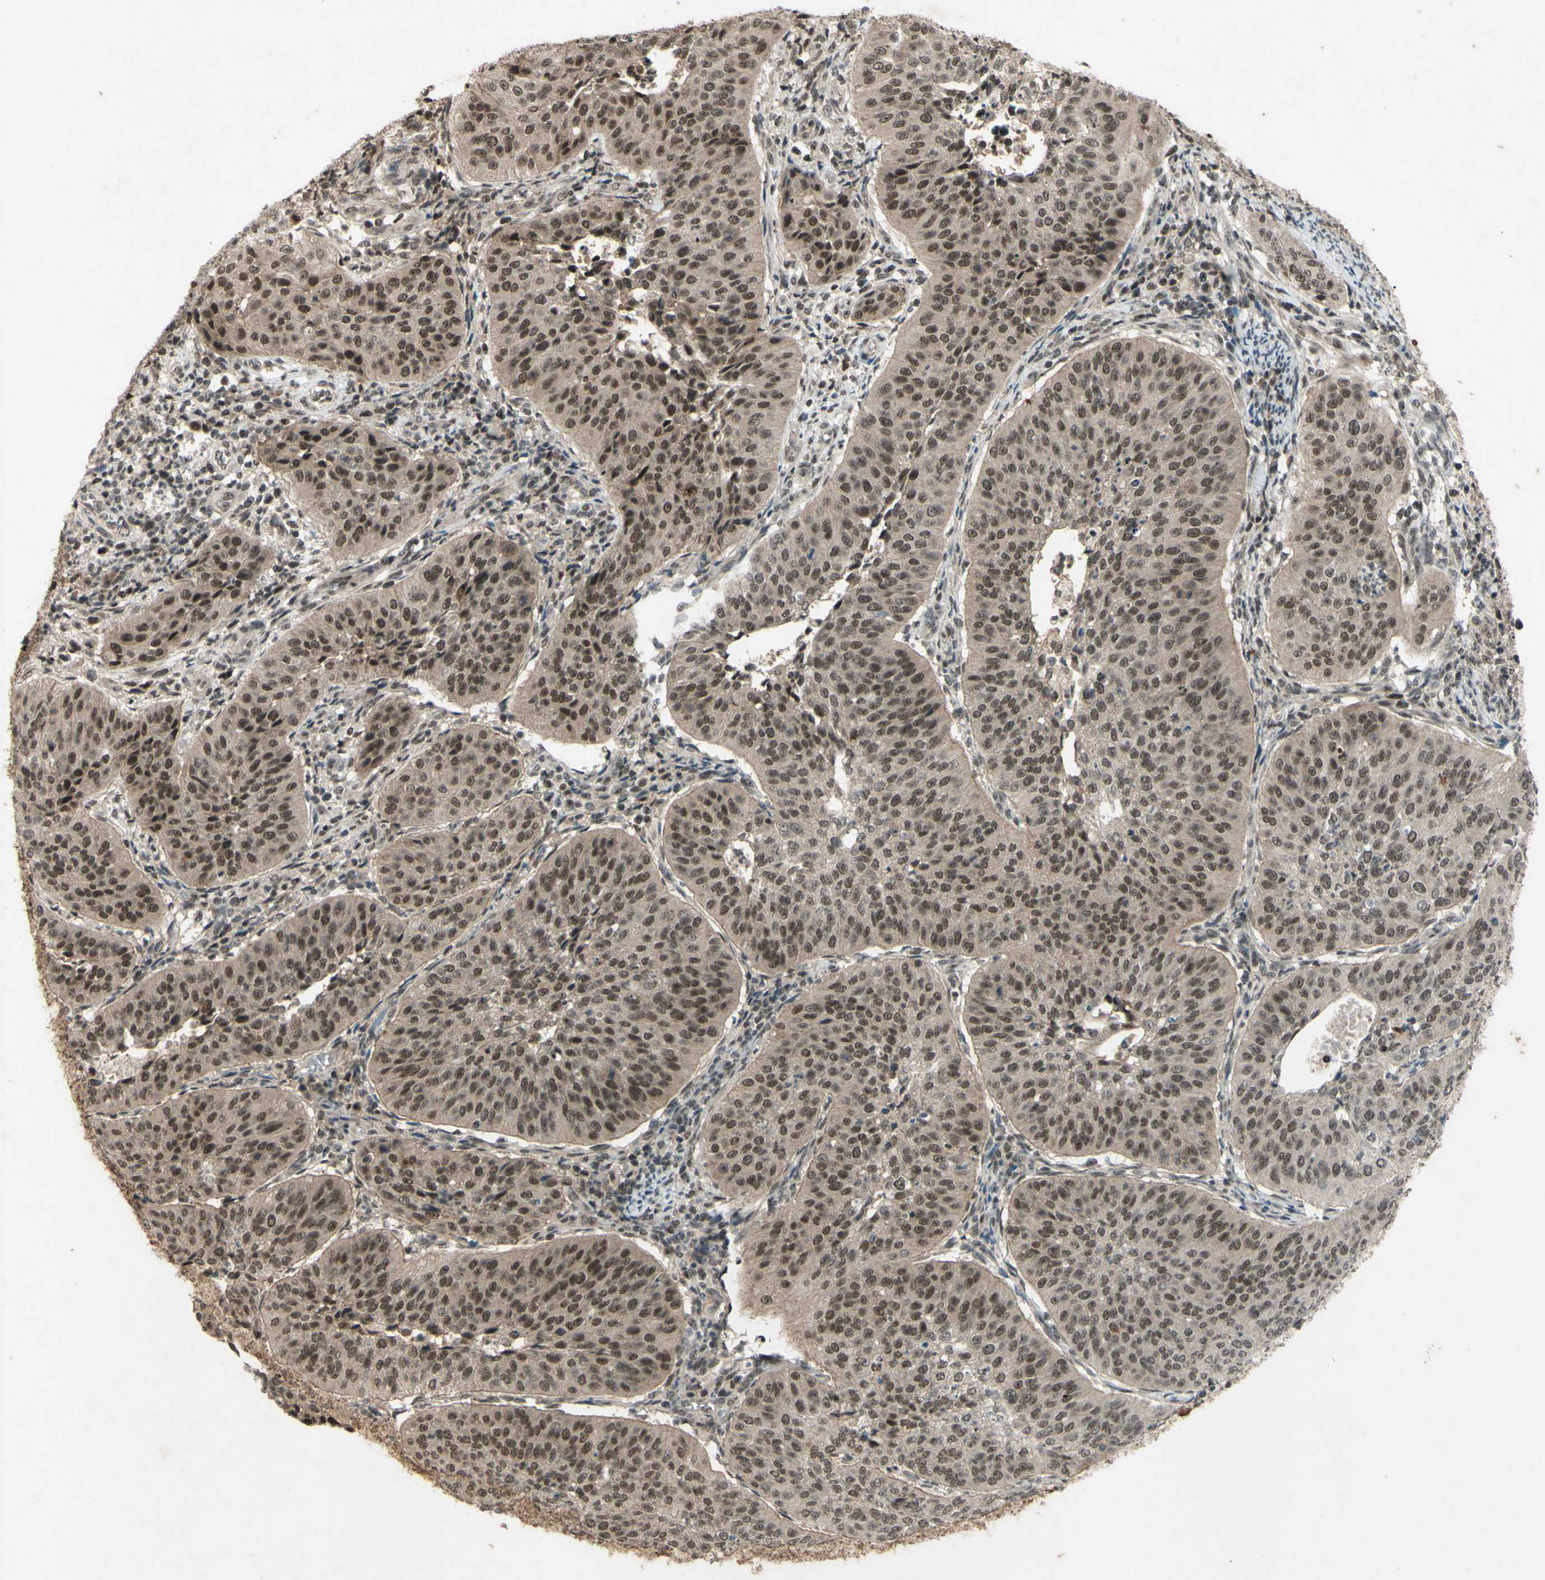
{"staining": {"intensity": "moderate", "quantity": ">75%", "location": "cytoplasmic/membranous,nuclear"}, "tissue": "cervical cancer", "cell_type": "Tumor cells", "image_type": "cancer", "snomed": [{"axis": "morphology", "description": "Normal tissue, NOS"}, {"axis": "morphology", "description": "Squamous cell carcinoma, NOS"}, {"axis": "topography", "description": "Cervix"}], "caption": "Cervical cancer stained with a protein marker demonstrates moderate staining in tumor cells.", "gene": "SNW1", "patient": {"sex": "female", "age": 39}}